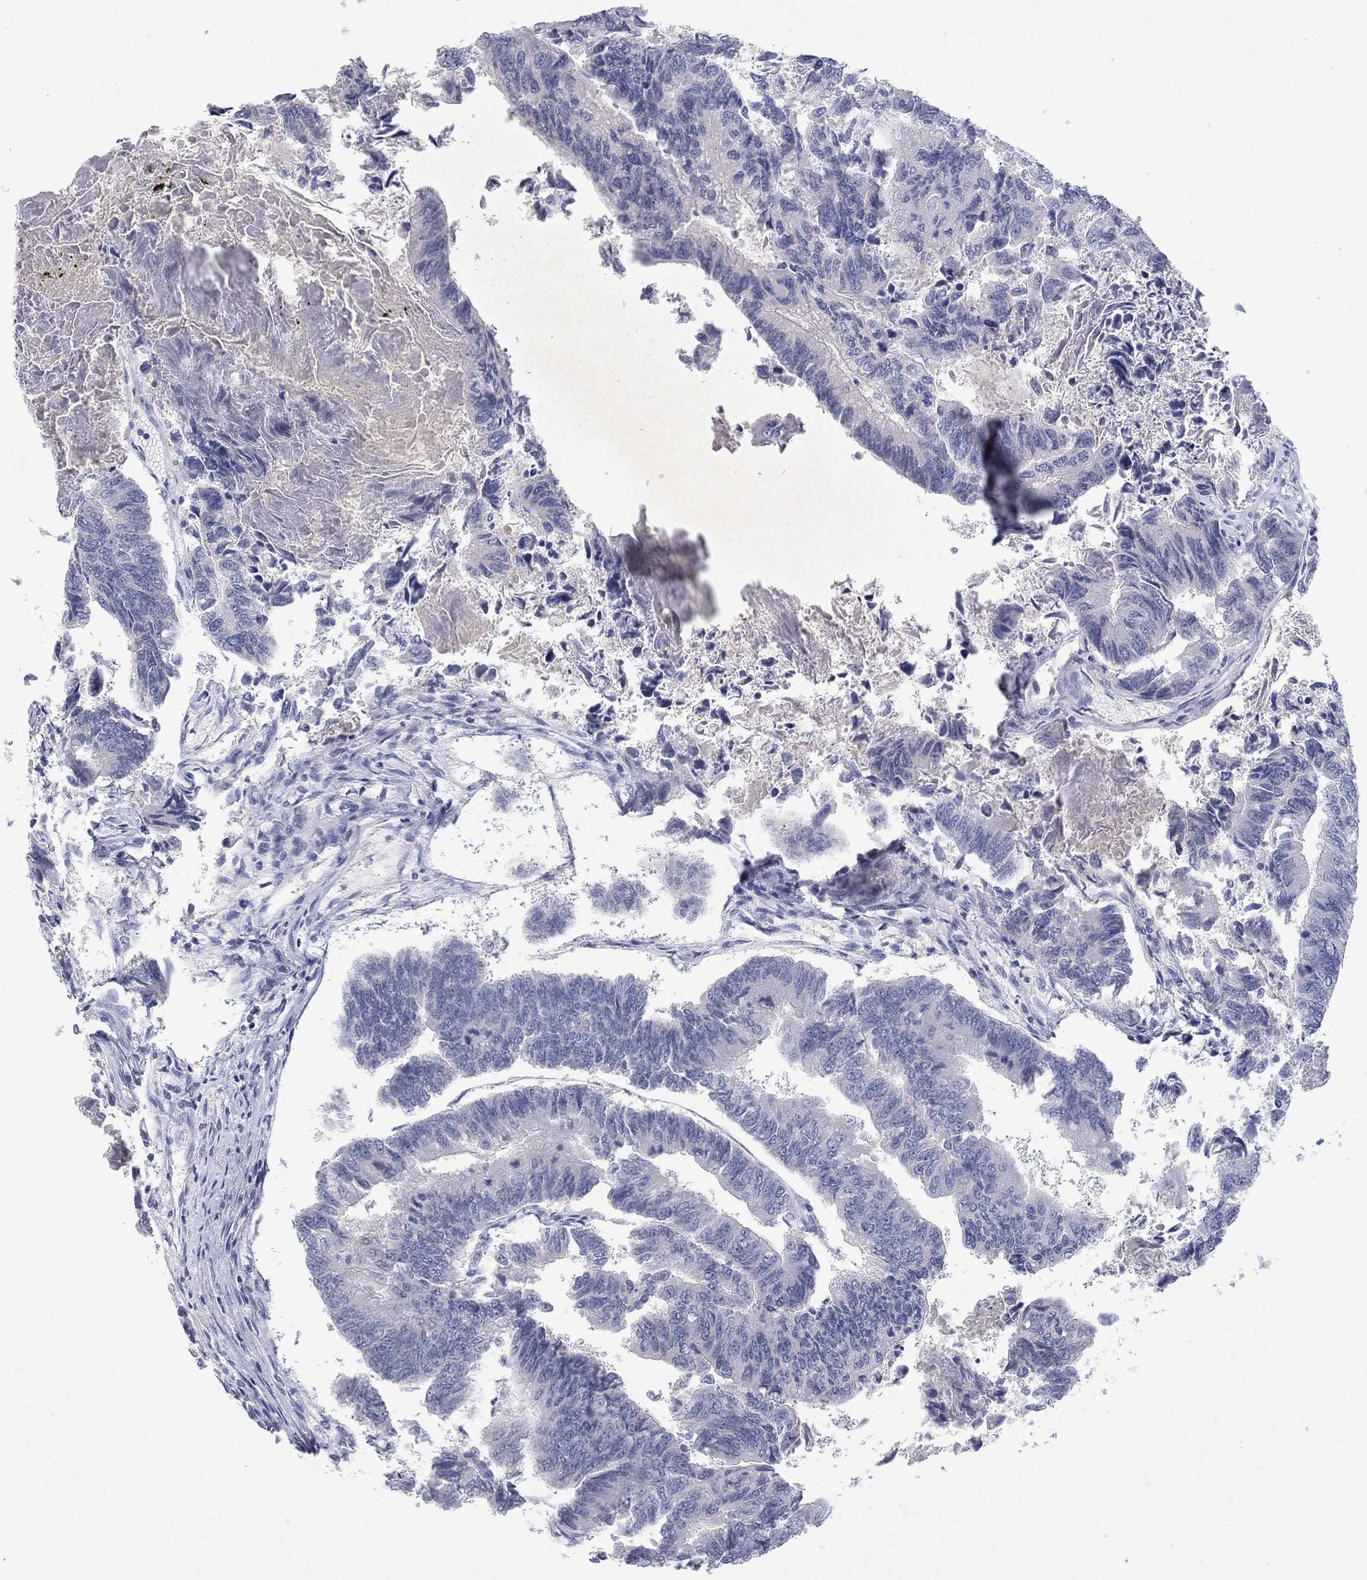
{"staining": {"intensity": "negative", "quantity": "none", "location": "none"}, "tissue": "colorectal cancer", "cell_type": "Tumor cells", "image_type": "cancer", "snomed": [{"axis": "morphology", "description": "Adenocarcinoma, NOS"}, {"axis": "topography", "description": "Colon"}], "caption": "High magnification brightfield microscopy of adenocarcinoma (colorectal) stained with DAB (3,3'-diaminobenzidine) (brown) and counterstained with hematoxylin (blue): tumor cells show no significant expression.", "gene": "KRT40", "patient": {"sex": "female", "age": 65}}